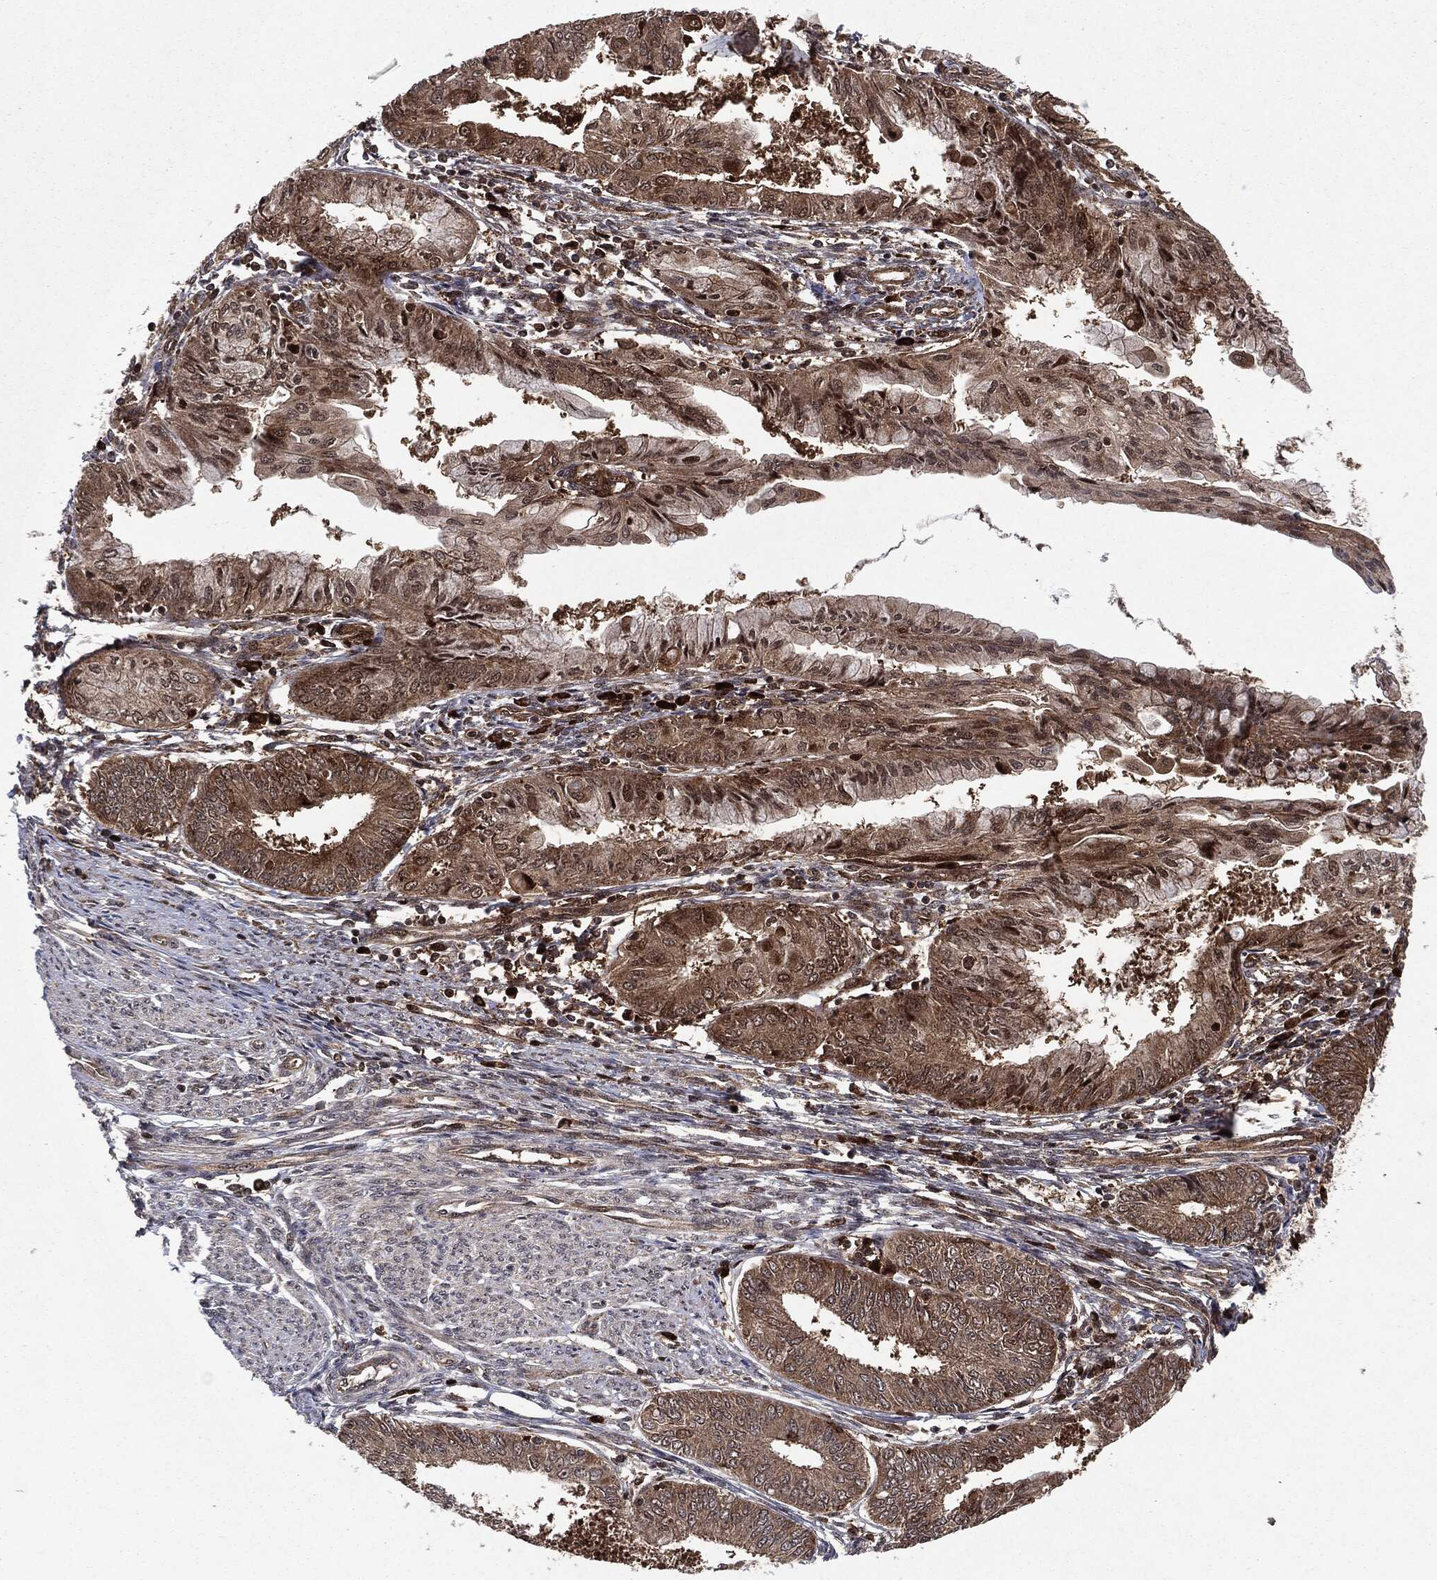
{"staining": {"intensity": "moderate", "quantity": ">75%", "location": "cytoplasmic/membranous"}, "tissue": "endometrial cancer", "cell_type": "Tumor cells", "image_type": "cancer", "snomed": [{"axis": "morphology", "description": "Adenocarcinoma, NOS"}, {"axis": "topography", "description": "Endometrium"}], "caption": "Immunohistochemical staining of human endometrial cancer exhibits moderate cytoplasmic/membranous protein staining in about >75% of tumor cells.", "gene": "OTUB1", "patient": {"sex": "female", "age": 68}}